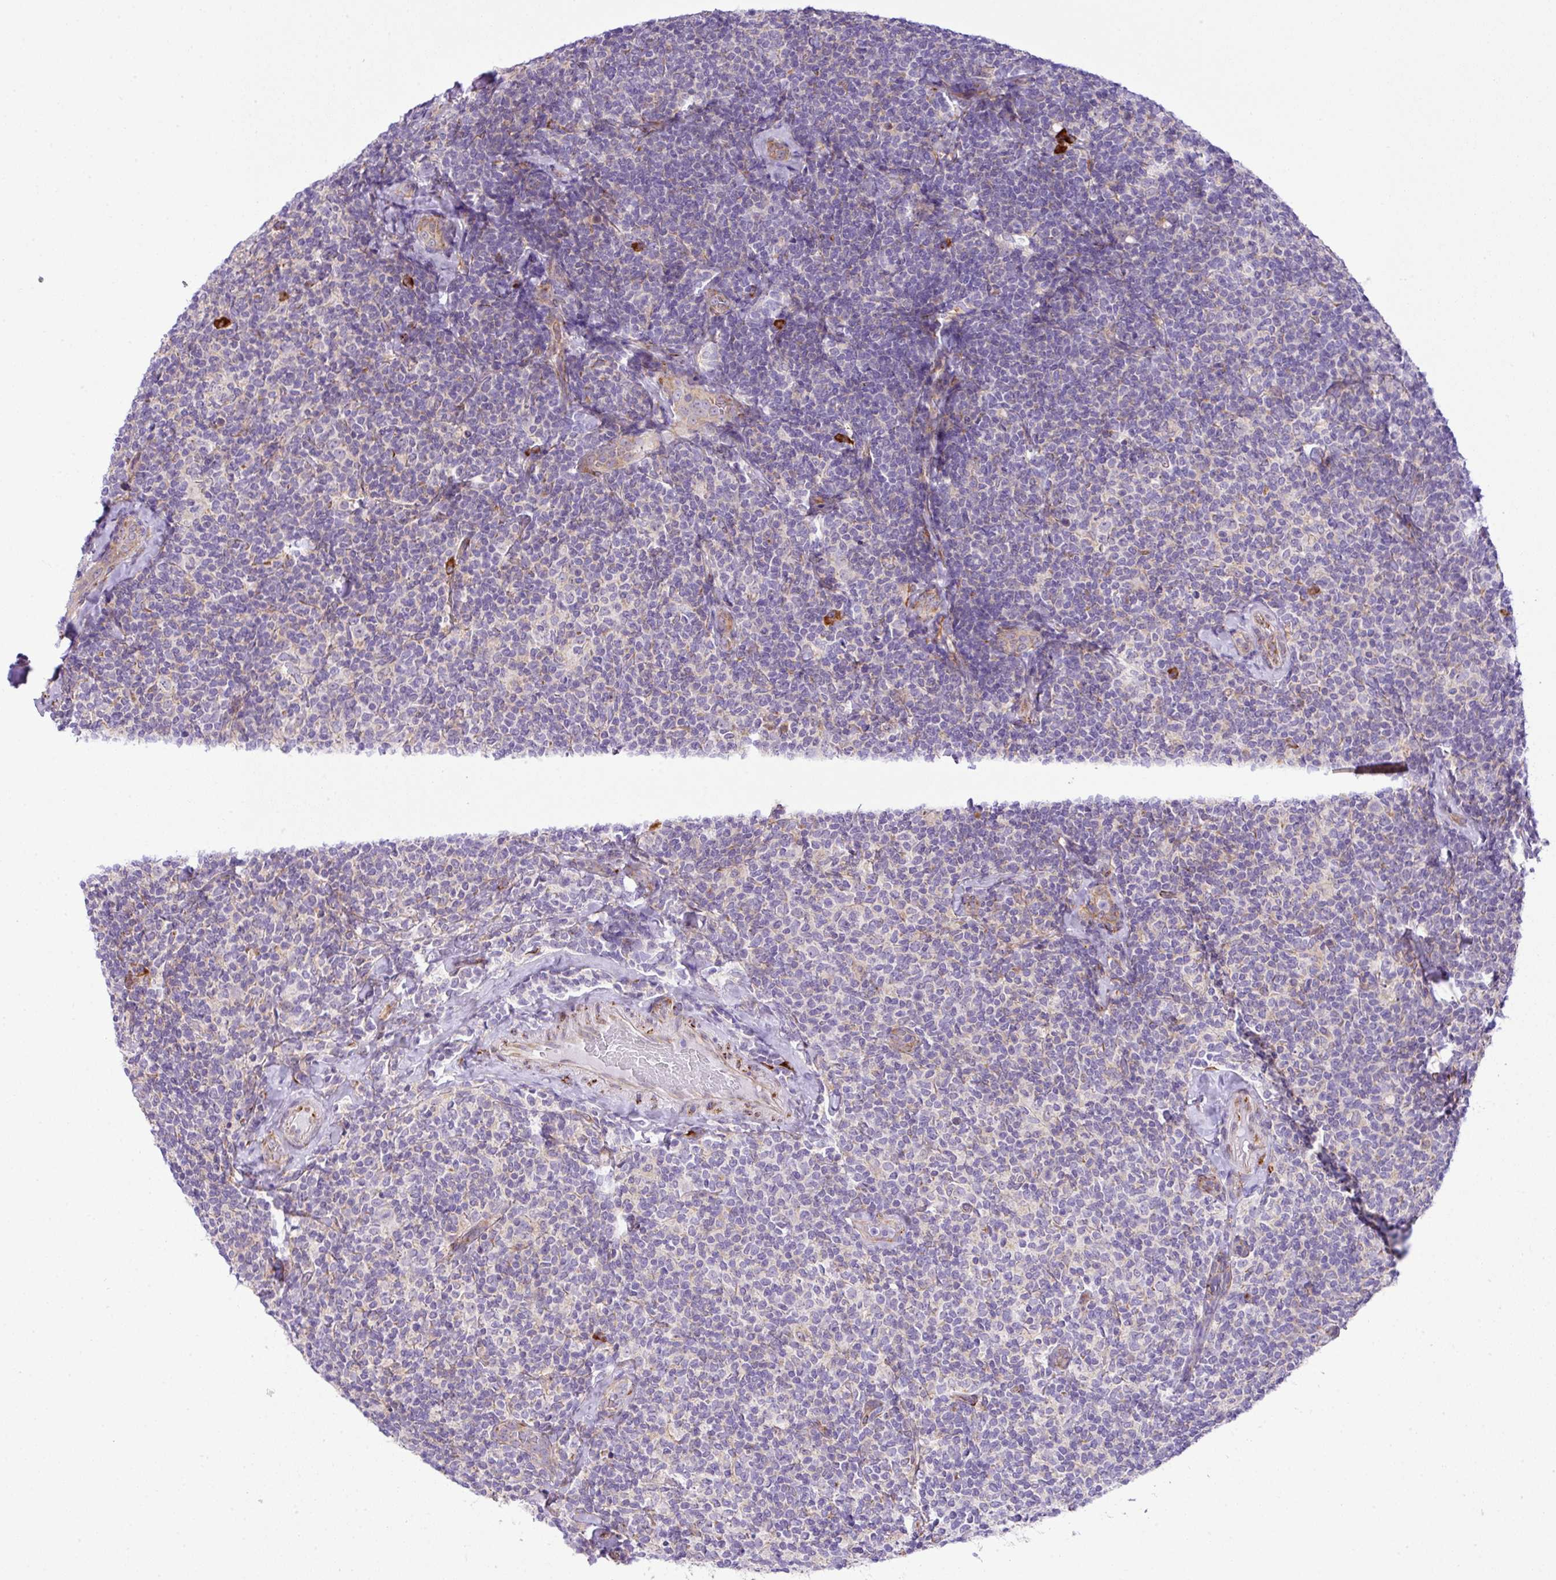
{"staining": {"intensity": "negative", "quantity": "none", "location": "none"}, "tissue": "lymphoma", "cell_type": "Tumor cells", "image_type": "cancer", "snomed": [{"axis": "morphology", "description": "Malignant lymphoma, non-Hodgkin's type, Low grade"}, {"axis": "topography", "description": "Lymph node"}], "caption": "Immunohistochemistry photomicrograph of neoplastic tissue: human lymphoma stained with DAB reveals no significant protein staining in tumor cells. (IHC, brightfield microscopy, high magnification).", "gene": "CFAP97", "patient": {"sex": "female", "age": 56}}